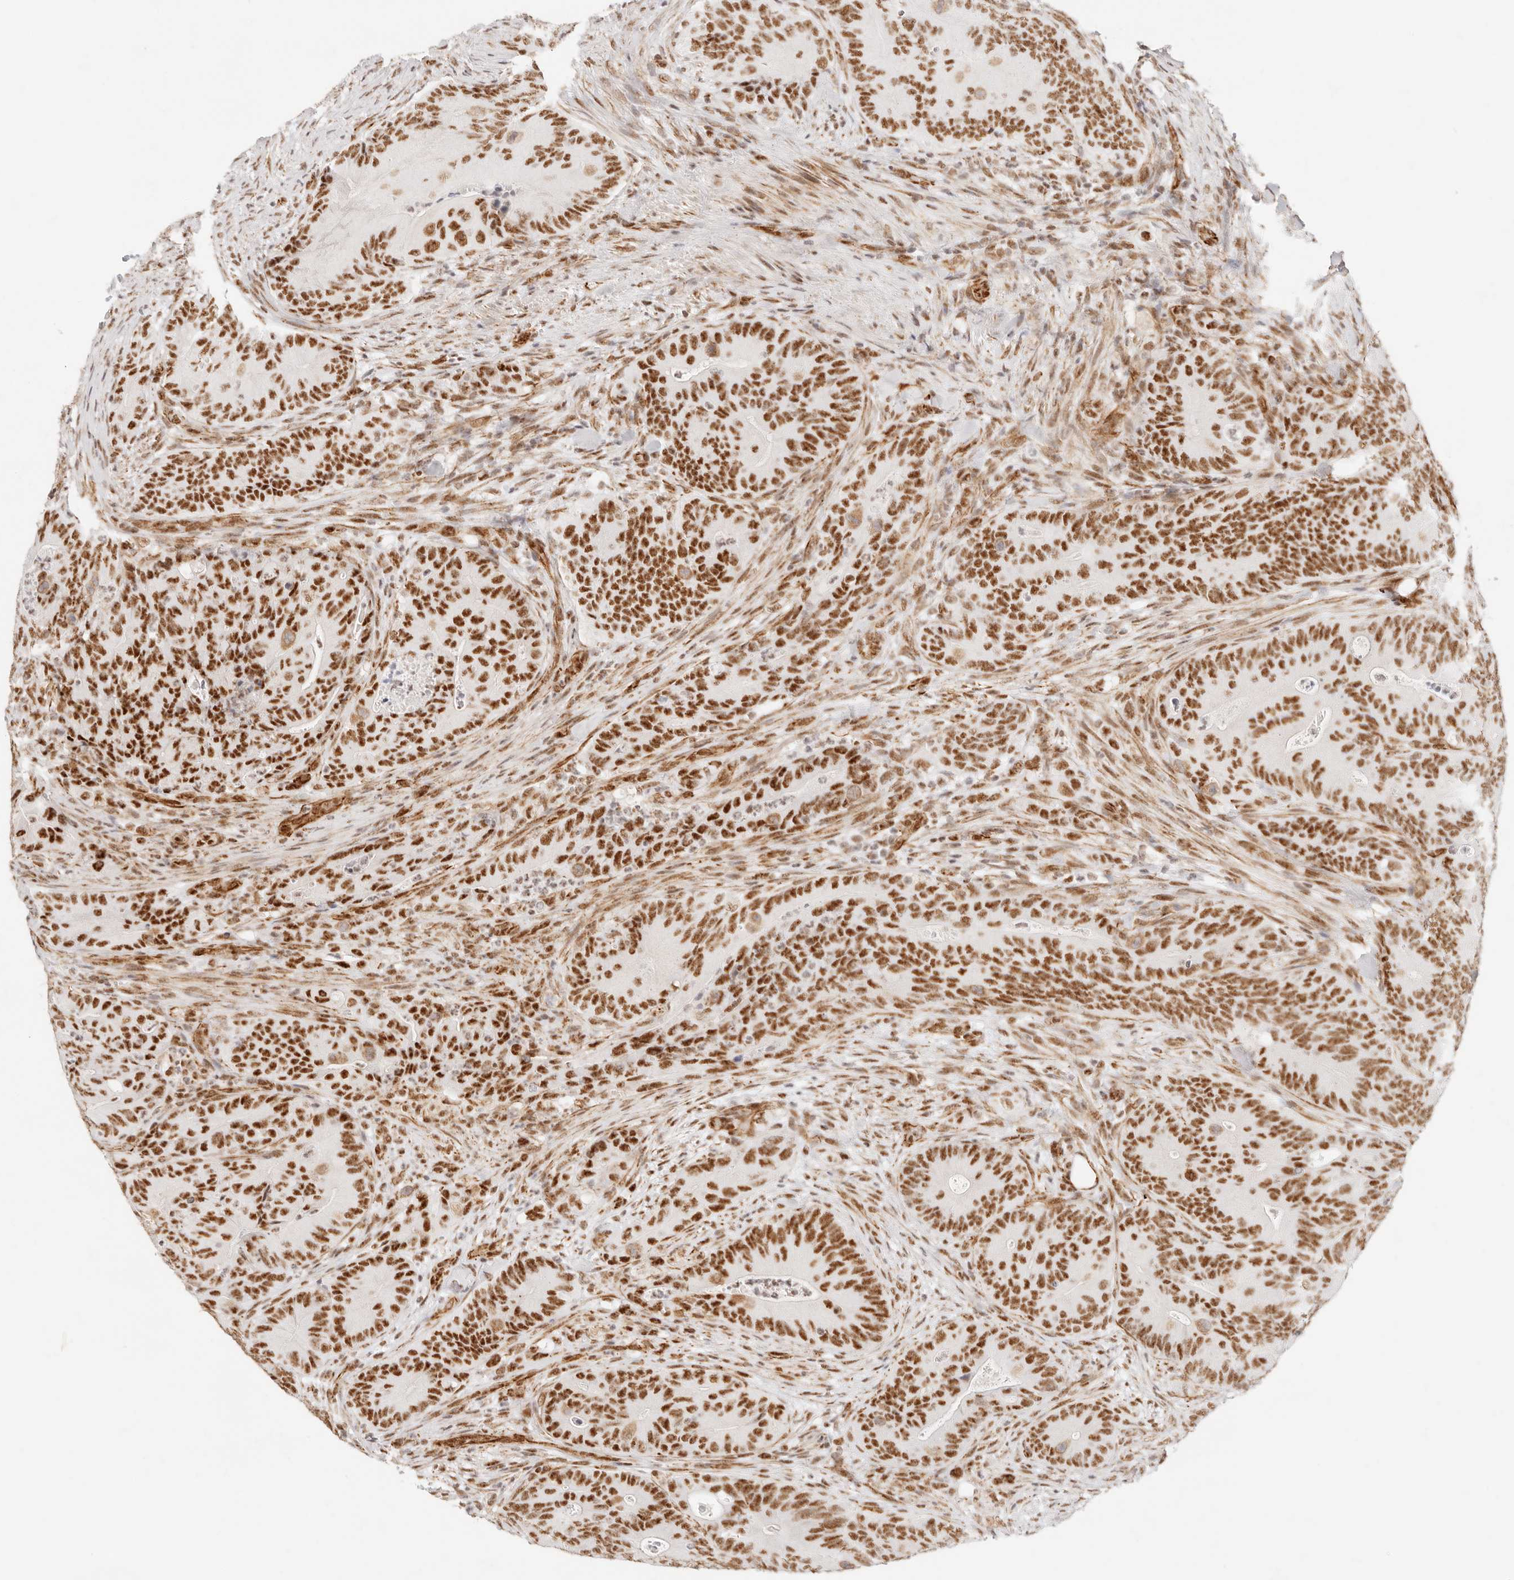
{"staining": {"intensity": "strong", "quantity": ">75%", "location": "nuclear"}, "tissue": "colorectal cancer", "cell_type": "Tumor cells", "image_type": "cancer", "snomed": [{"axis": "morphology", "description": "Normal tissue, NOS"}, {"axis": "topography", "description": "Colon"}], "caption": "Colorectal cancer stained with a protein marker demonstrates strong staining in tumor cells.", "gene": "ZC3H11A", "patient": {"sex": "female", "age": 82}}